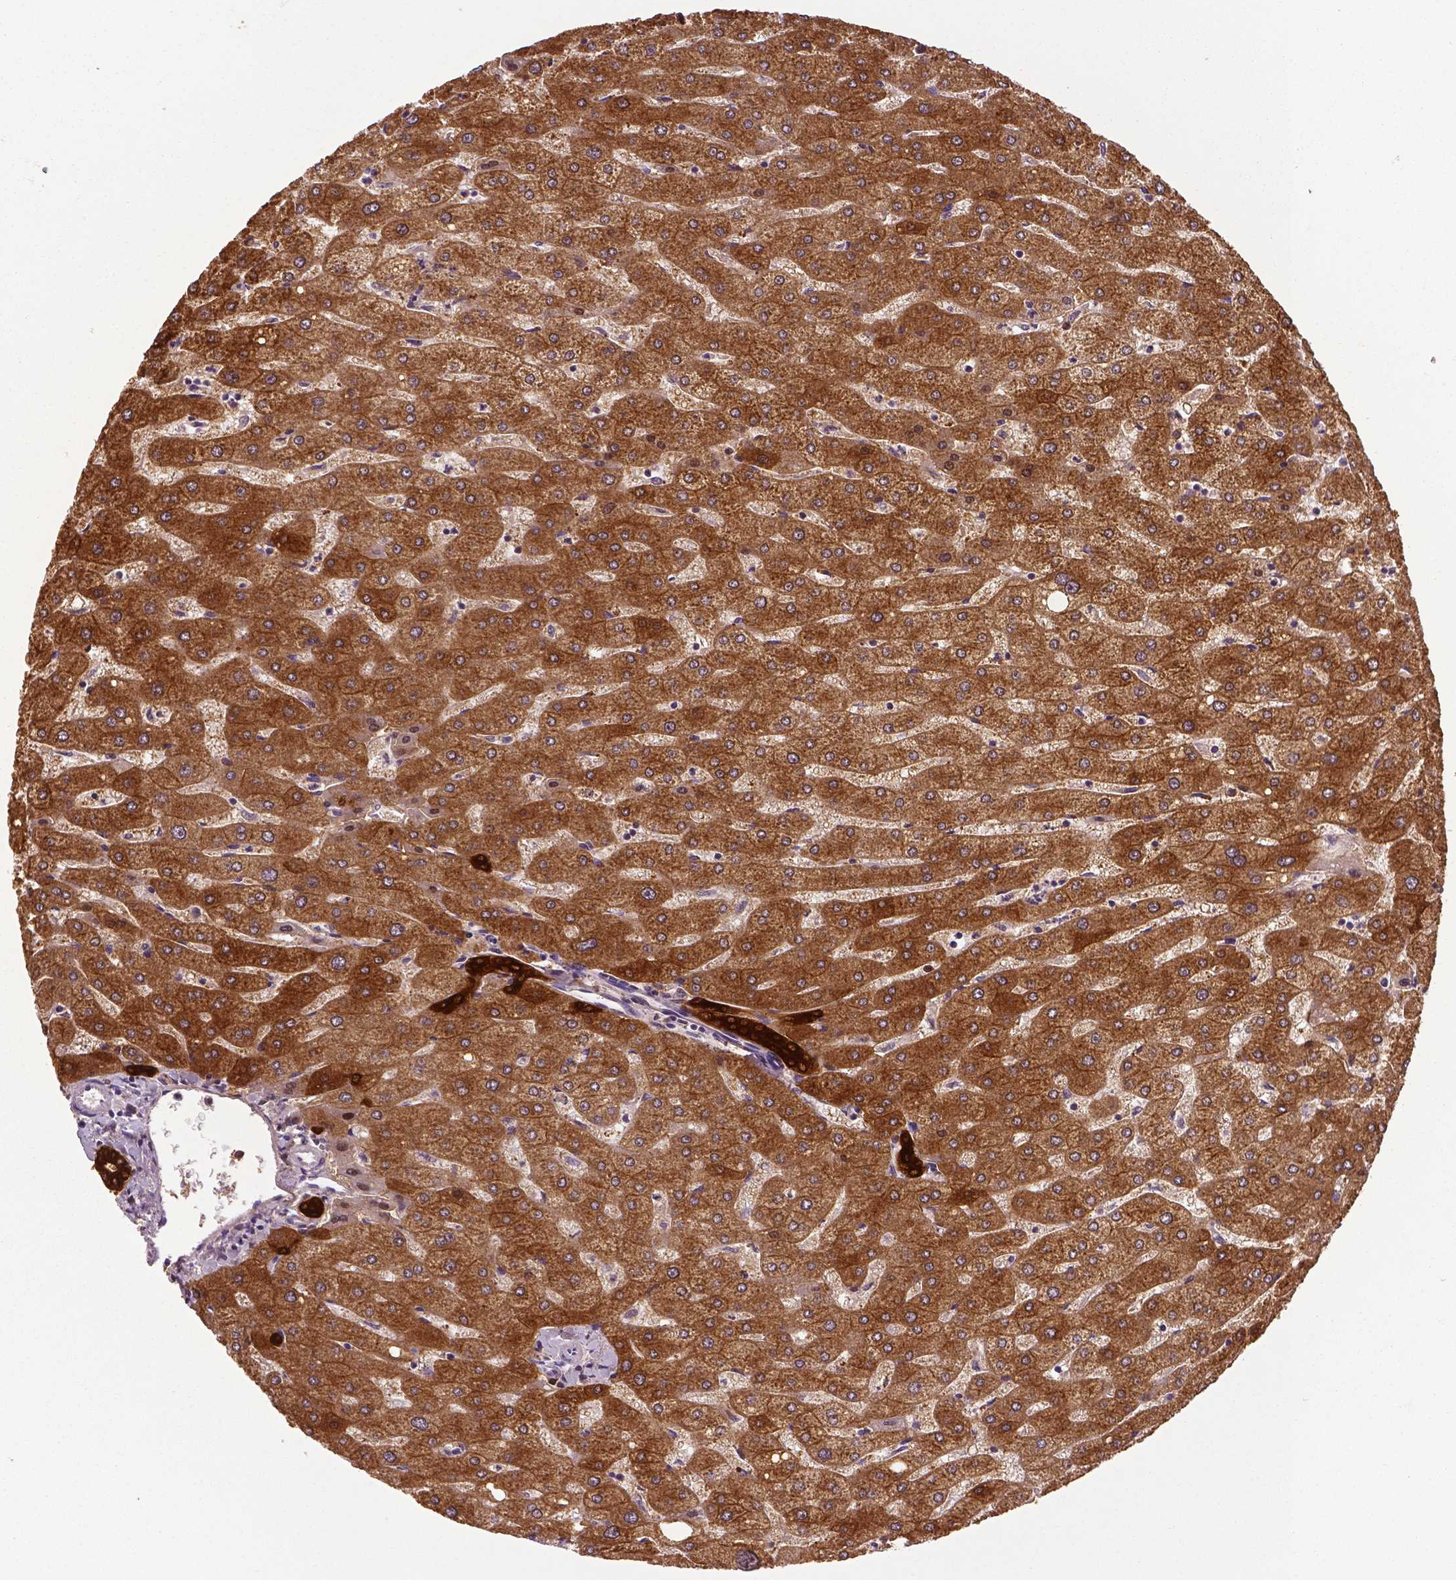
{"staining": {"intensity": "strong", "quantity": ">75%", "location": "cytoplasmic/membranous"}, "tissue": "liver", "cell_type": "Cholangiocytes", "image_type": "normal", "snomed": [{"axis": "morphology", "description": "Normal tissue, NOS"}, {"axis": "topography", "description": "Liver"}], "caption": "A micrograph showing strong cytoplasmic/membranous staining in approximately >75% of cholangiocytes in unremarkable liver, as visualized by brown immunohistochemical staining.", "gene": "PHGDH", "patient": {"sex": "male", "age": 67}}